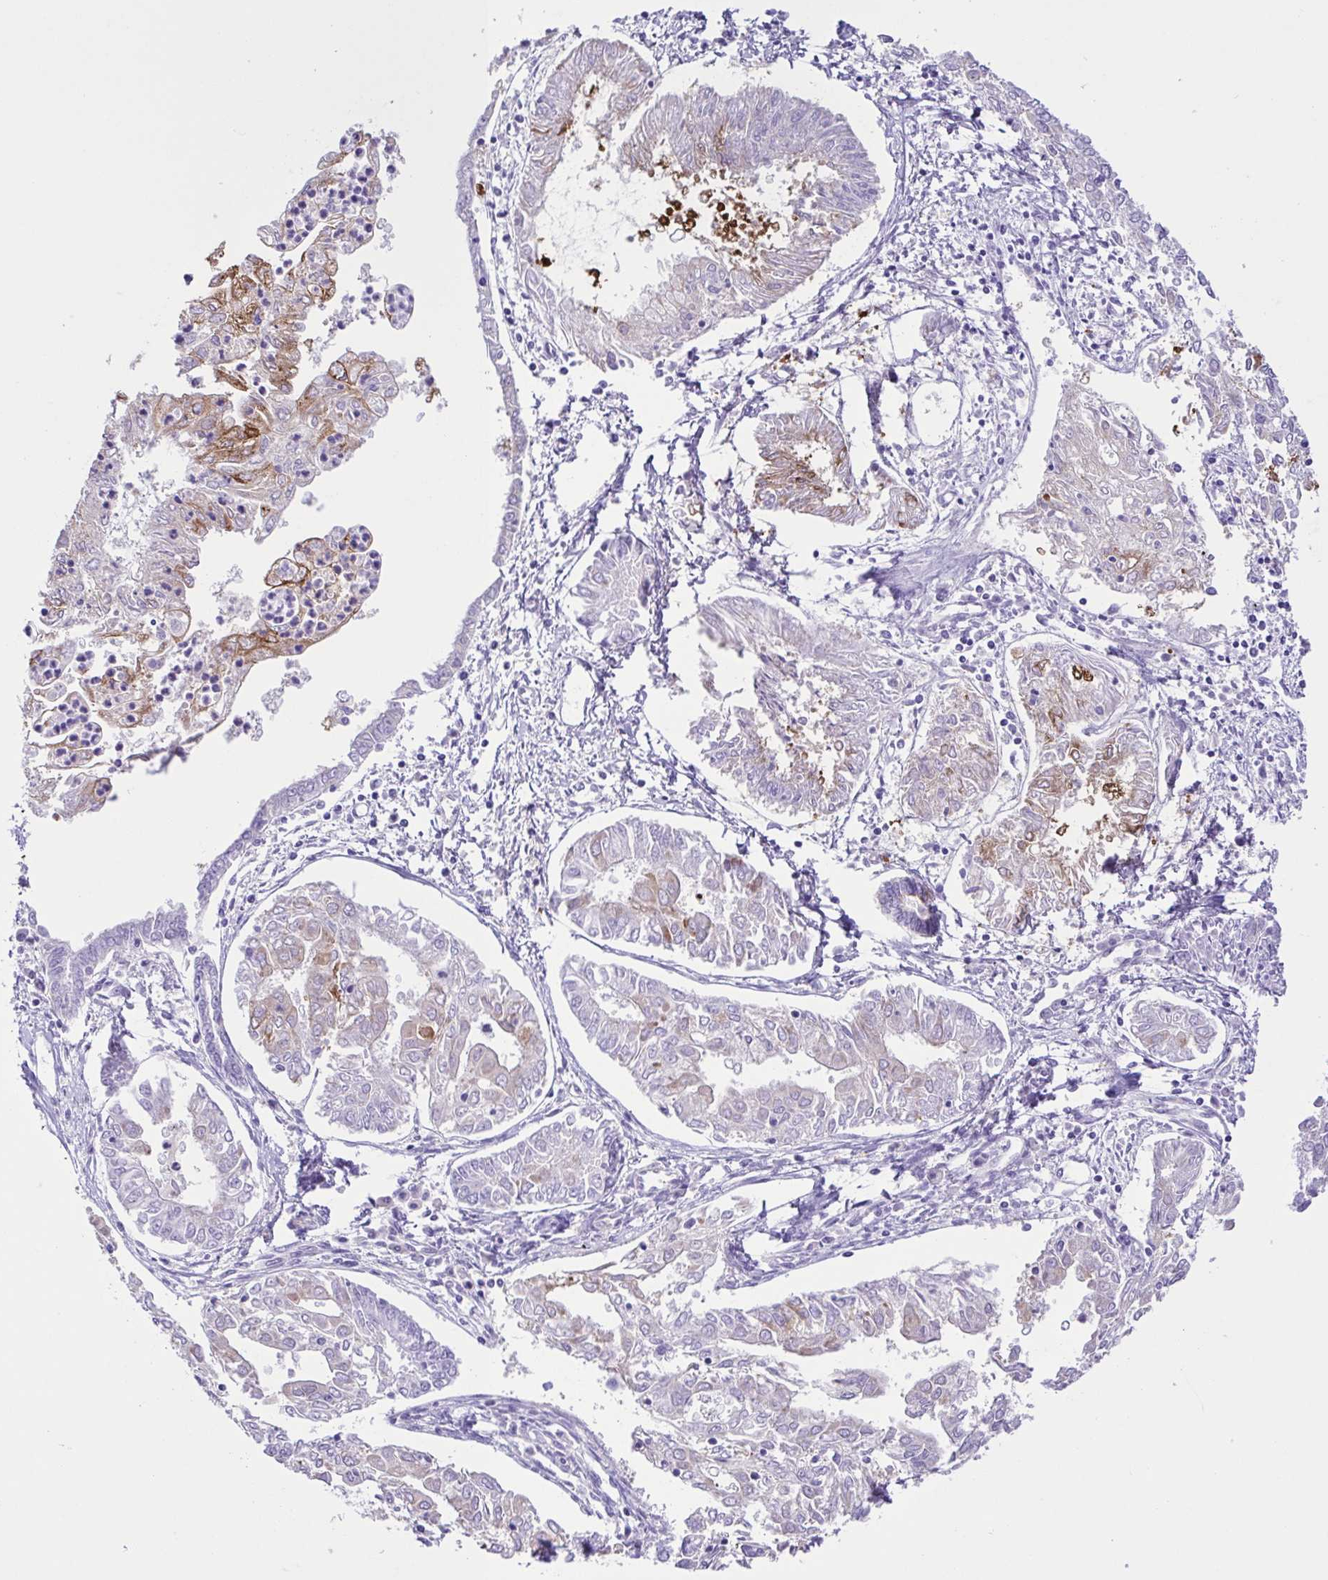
{"staining": {"intensity": "moderate", "quantity": "<25%", "location": "cytoplasmic/membranous"}, "tissue": "endometrial cancer", "cell_type": "Tumor cells", "image_type": "cancer", "snomed": [{"axis": "morphology", "description": "Adenocarcinoma, NOS"}, {"axis": "topography", "description": "Endometrium"}], "caption": "This histopathology image exhibits IHC staining of human adenocarcinoma (endometrial), with low moderate cytoplasmic/membranous positivity in about <25% of tumor cells.", "gene": "DCLK2", "patient": {"sex": "female", "age": 68}}